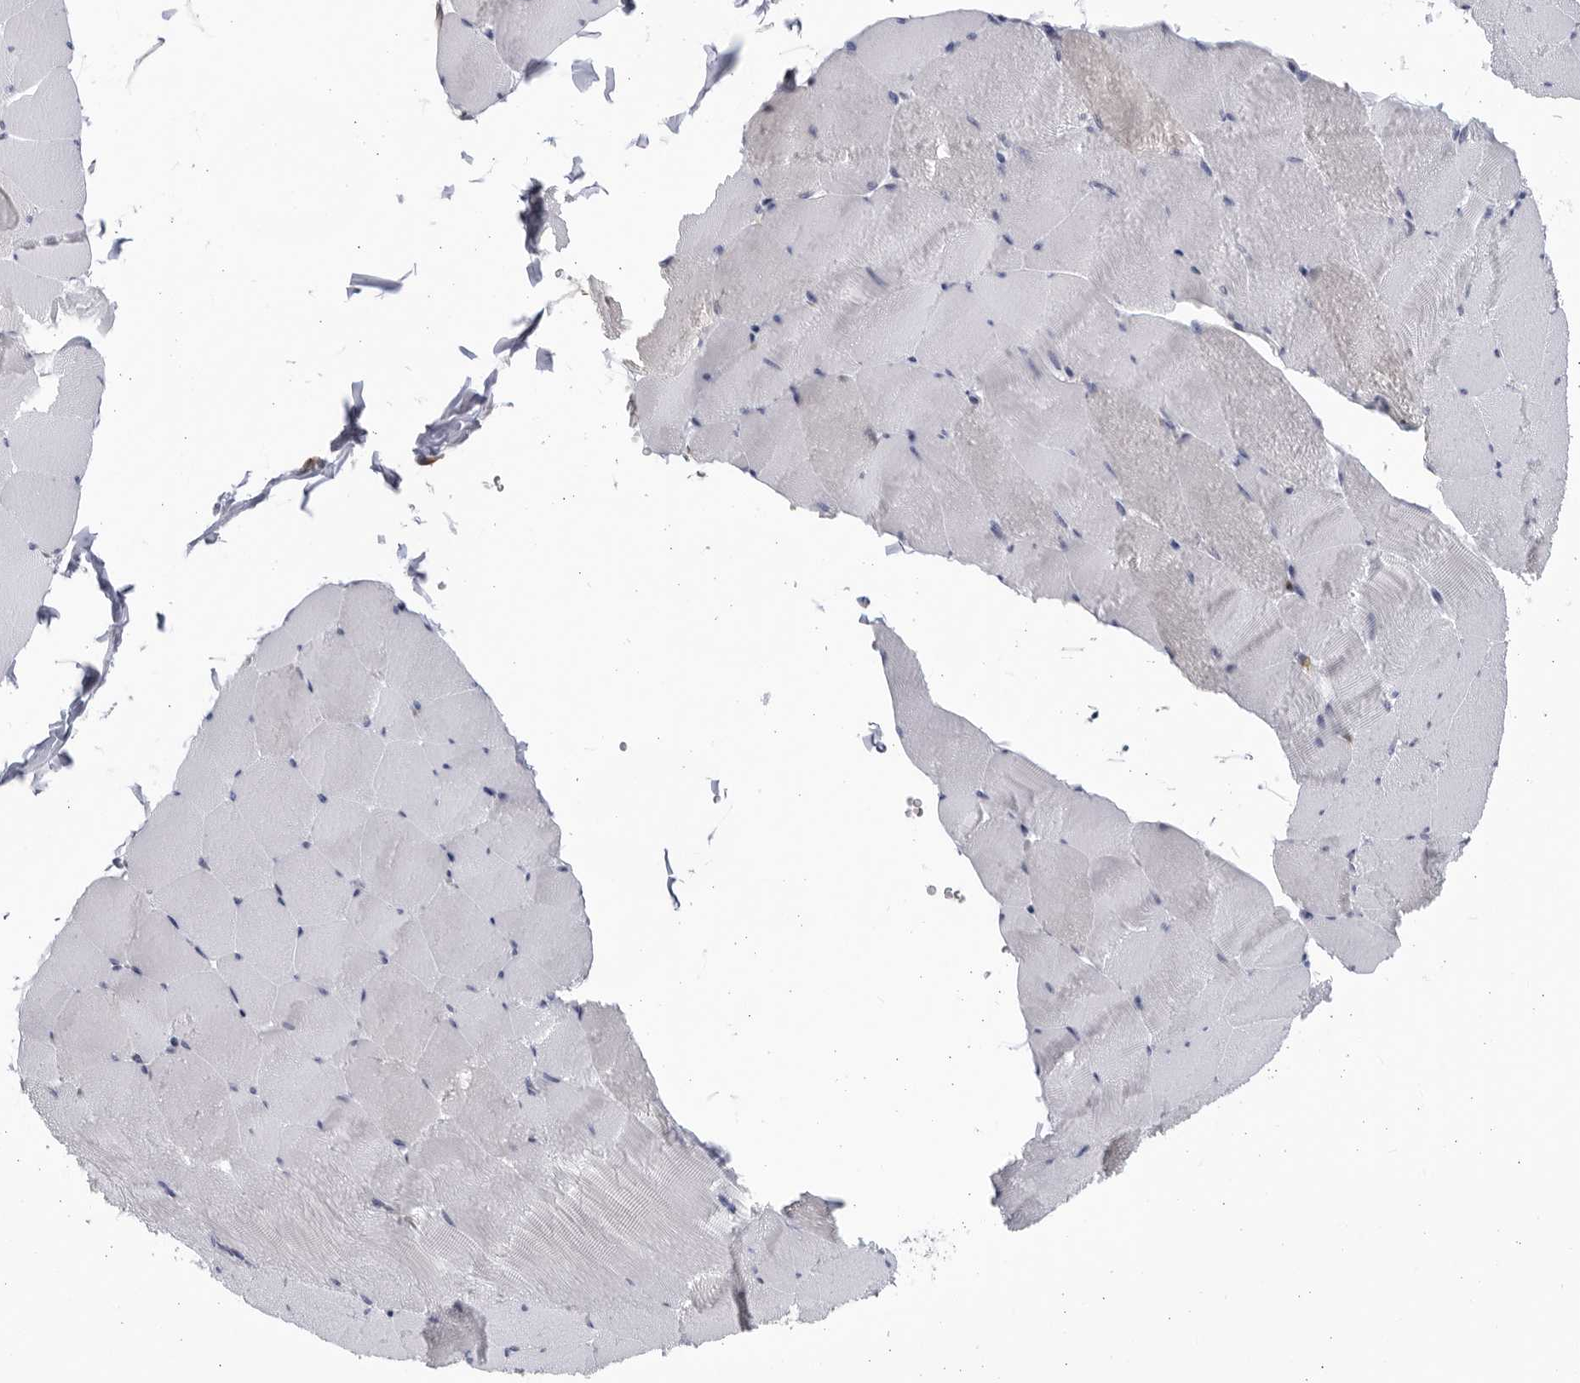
{"staining": {"intensity": "weak", "quantity": "<25%", "location": "cytoplasmic/membranous"}, "tissue": "skeletal muscle", "cell_type": "Myocytes", "image_type": "normal", "snomed": [{"axis": "morphology", "description": "Normal tissue, NOS"}, {"axis": "topography", "description": "Skeletal muscle"}], "caption": "Photomicrograph shows no protein staining in myocytes of benign skeletal muscle. The staining was performed using DAB to visualize the protein expression in brown, while the nuclei were stained in blue with hematoxylin (Magnification: 20x).", "gene": "BMP2K", "patient": {"sex": "male", "age": 62}}